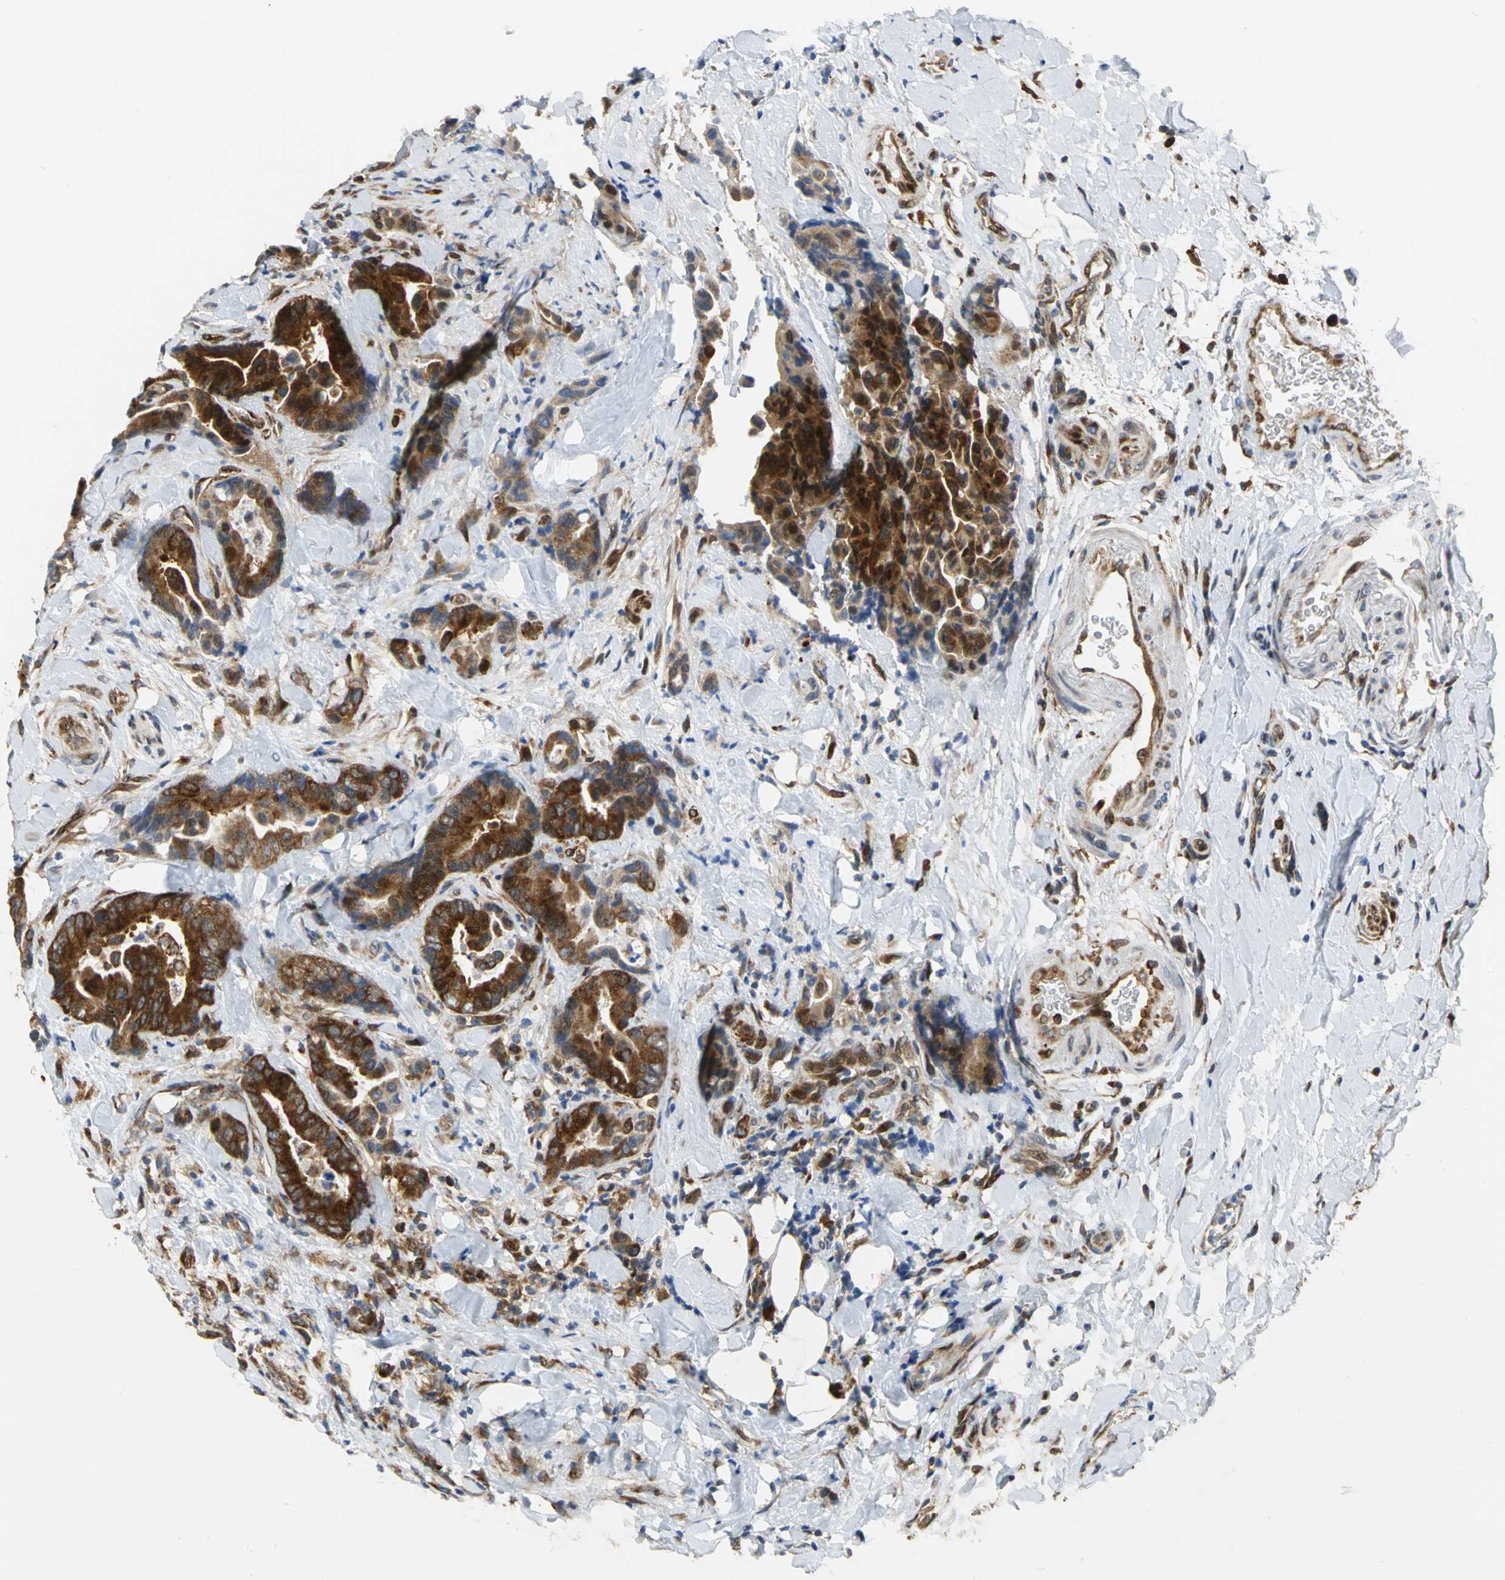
{"staining": {"intensity": "strong", "quantity": ">75%", "location": "cytoplasmic/membranous,nuclear"}, "tissue": "colorectal cancer", "cell_type": "Tumor cells", "image_type": "cancer", "snomed": [{"axis": "morphology", "description": "Normal tissue, NOS"}, {"axis": "morphology", "description": "Adenocarcinoma, NOS"}, {"axis": "topography", "description": "Colon"}], "caption": "This is a photomicrograph of IHC staining of colorectal adenocarcinoma, which shows strong staining in the cytoplasmic/membranous and nuclear of tumor cells.", "gene": "YBX1", "patient": {"sex": "male", "age": 82}}